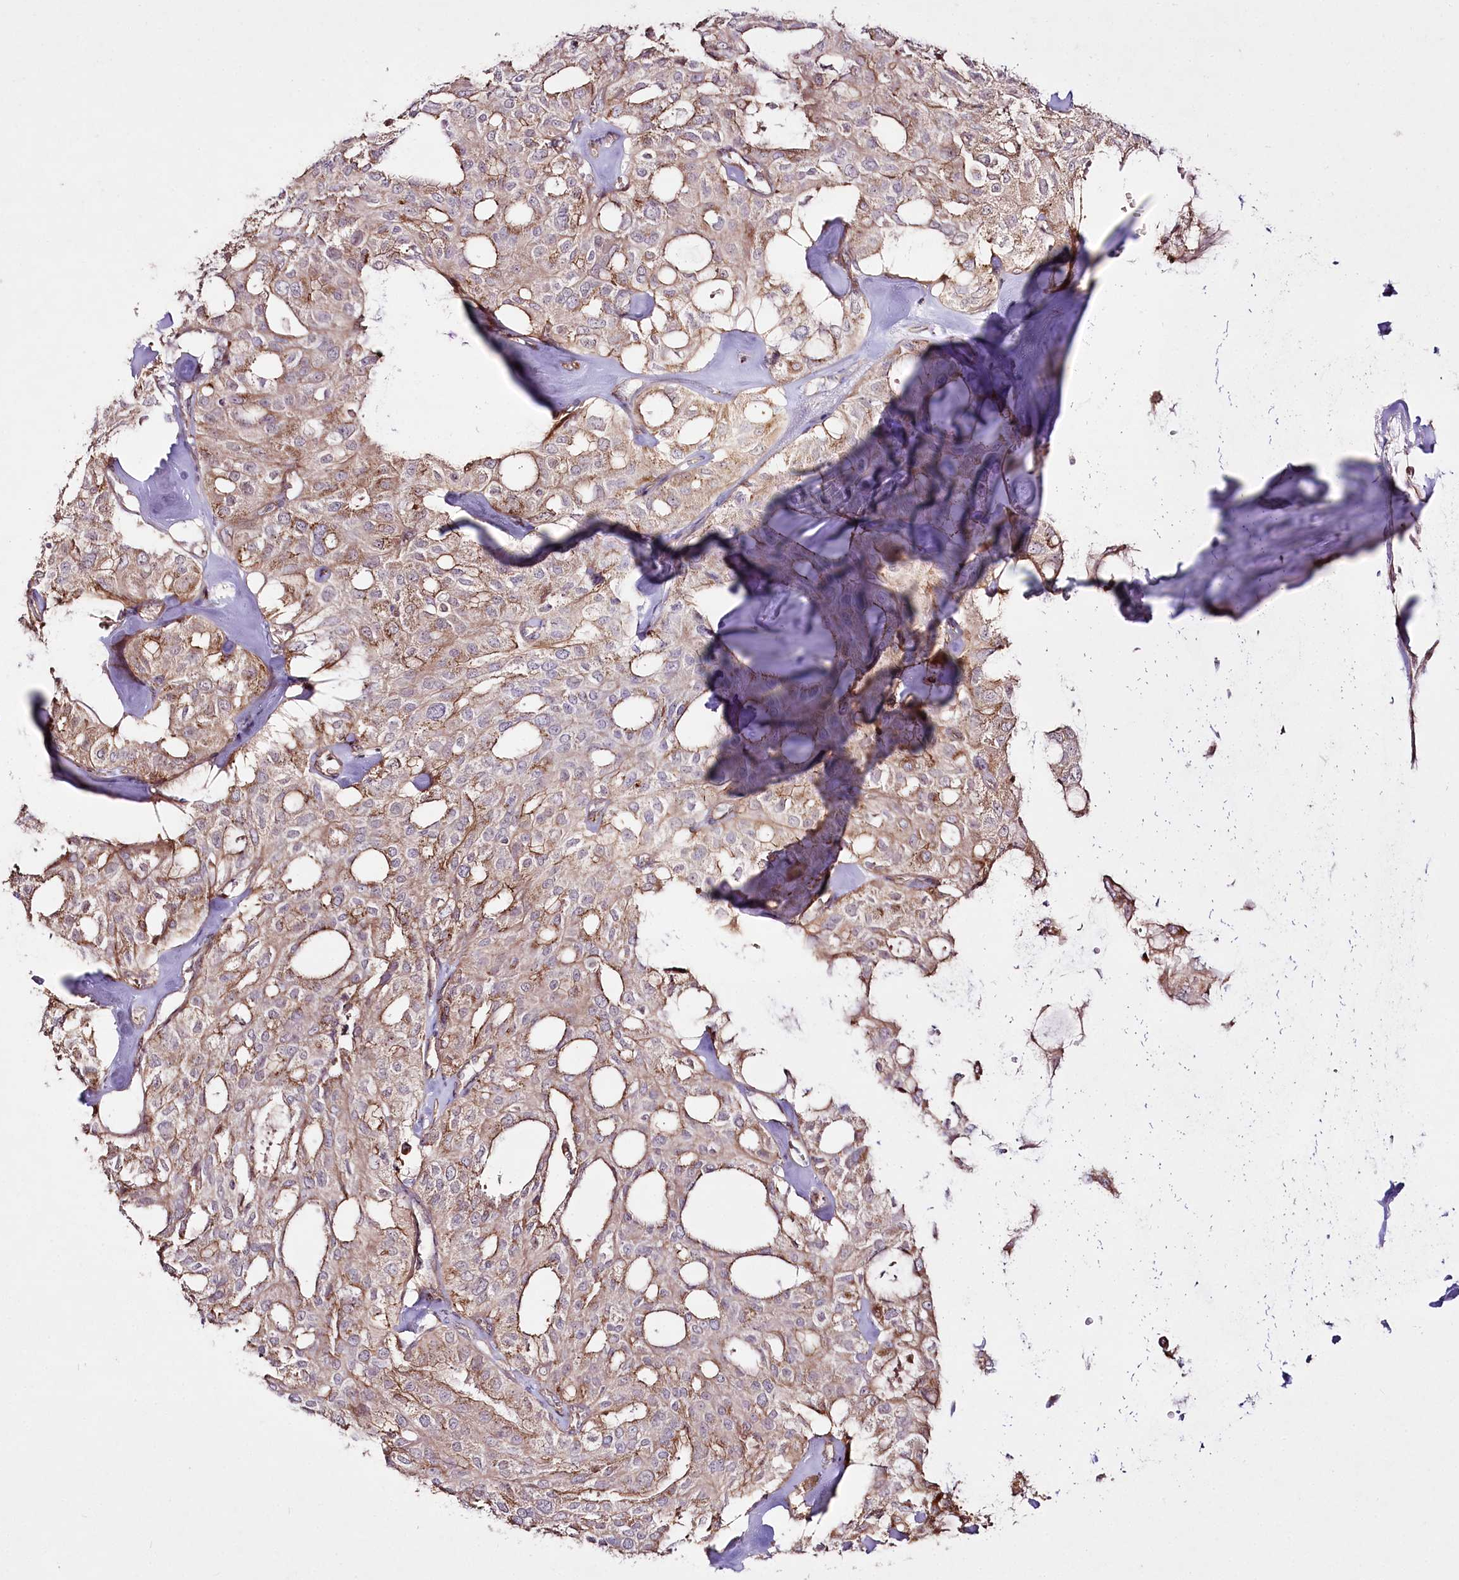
{"staining": {"intensity": "moderate", "quantity": "25%-75%", "location": "cytoplasmic/membranous"}, "tissue": "thyroid cancer", "cell_type": "Tumor cells", "image_type": "cancer", "snomed": [{"axis": "morphology", "description": "Follicular adenoma carcinoma, NOS"}, {"axis": "topography", "description": "Thyroid gland"}], "caption": "Human follicular adenoma carcinoma (thyroid) stained with a brown dye shows moderate cytoplasmic/membranous positive positivity in about 25%-75% of tumor cells.", "gene": "REXO2", "patient": {"sex": "male", "age": 75}}